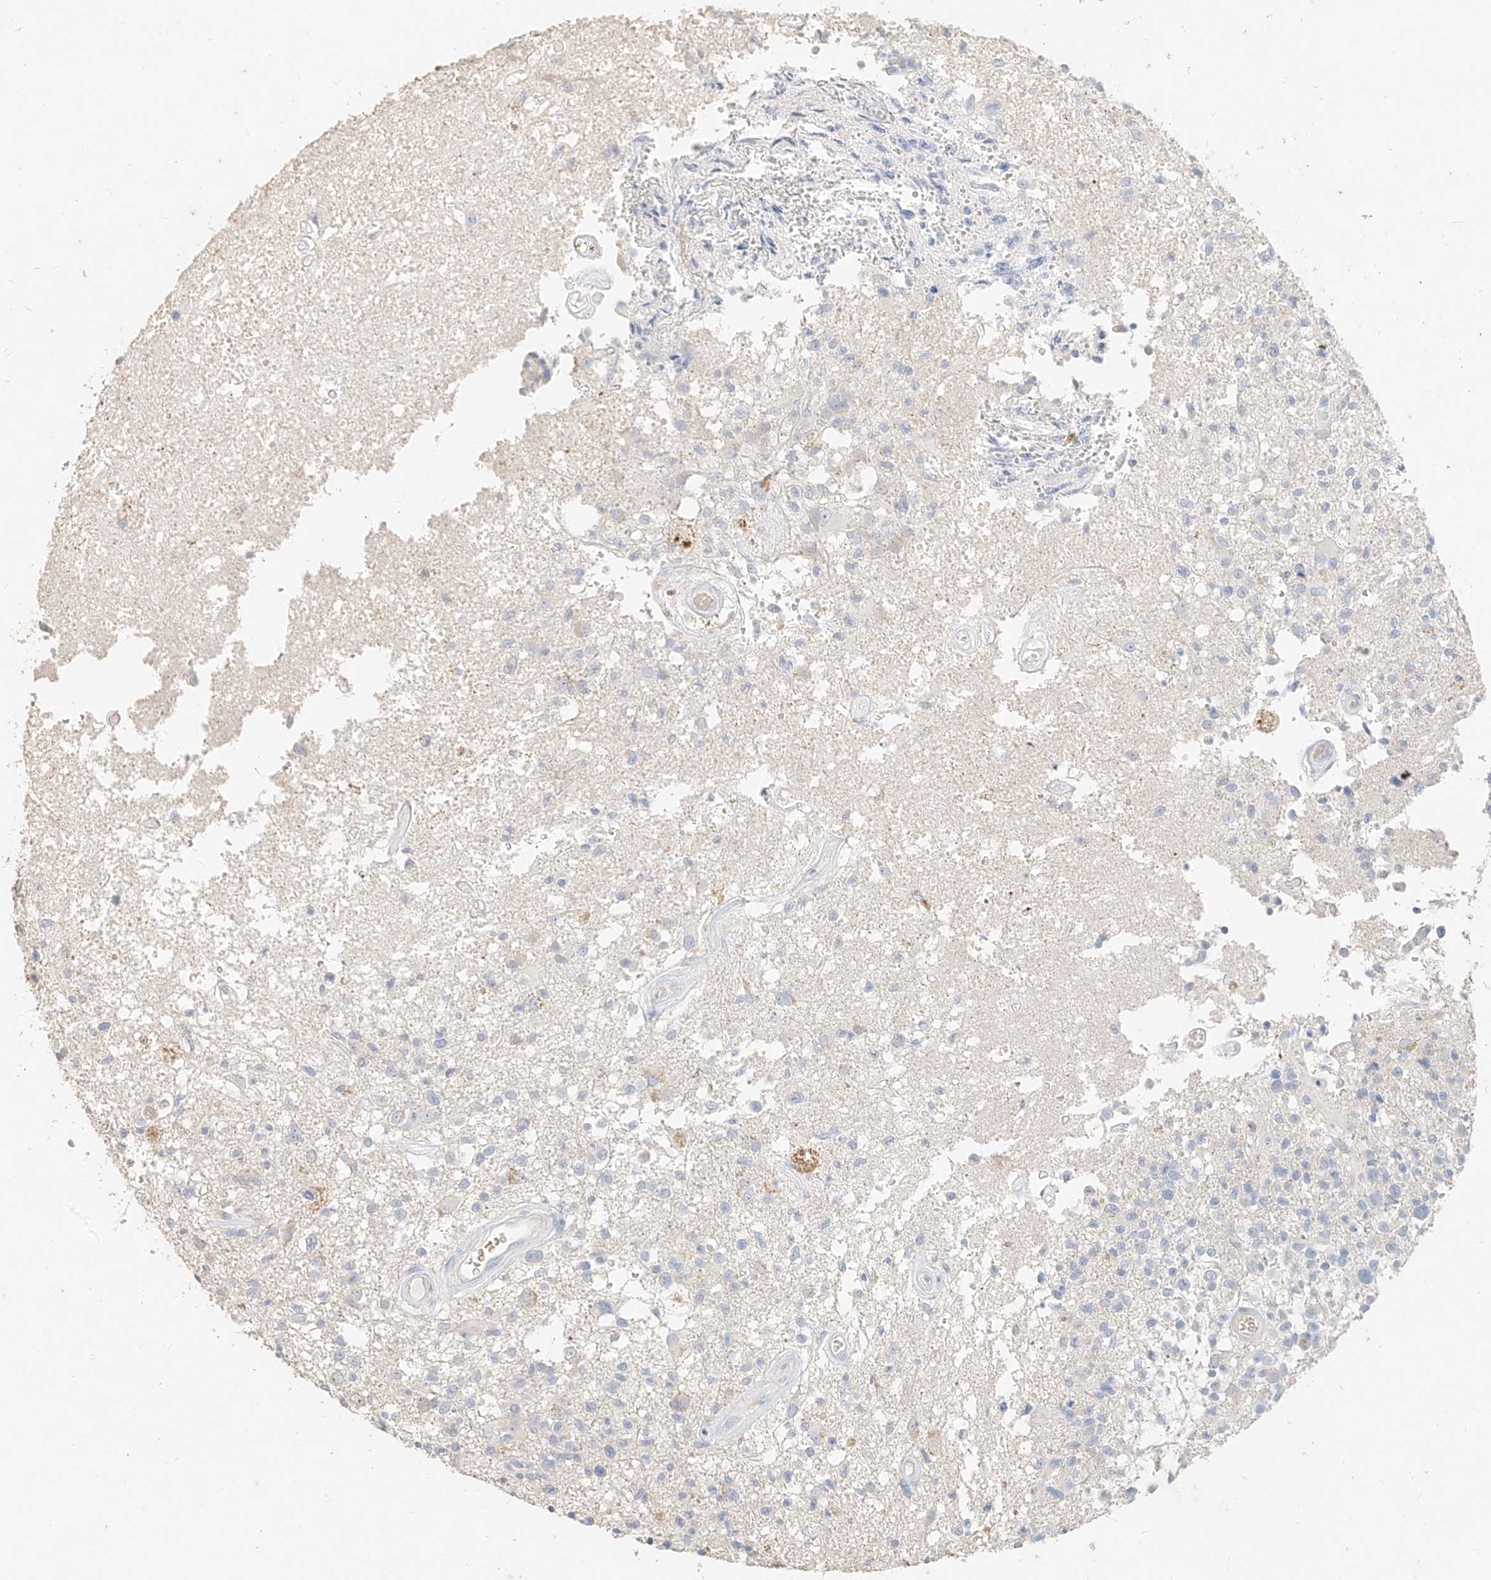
{"staining": {"intensity": "negative", "quantity": "none", "location": "none"}, "tissue": "glioma", "cell_type": "Tumor cells", "image_type": "cancer", "snomed": [{"axis": "morphology", "description": "Glioma, malignant, High grade"}, {"axis": "morphology", "description": "Glioblastoma, NOS"}, {"axis": "topography", "description": "Brain"}], "caption": "An immunohistochemistry (IHC) photomicrograph of malignant glioma (high-grade) is shown. There is no staining in tumor cells of malignant glioma (high-grade).", "gene": "ZZEF1", "patient": {"sex": "male", "age": 60}}